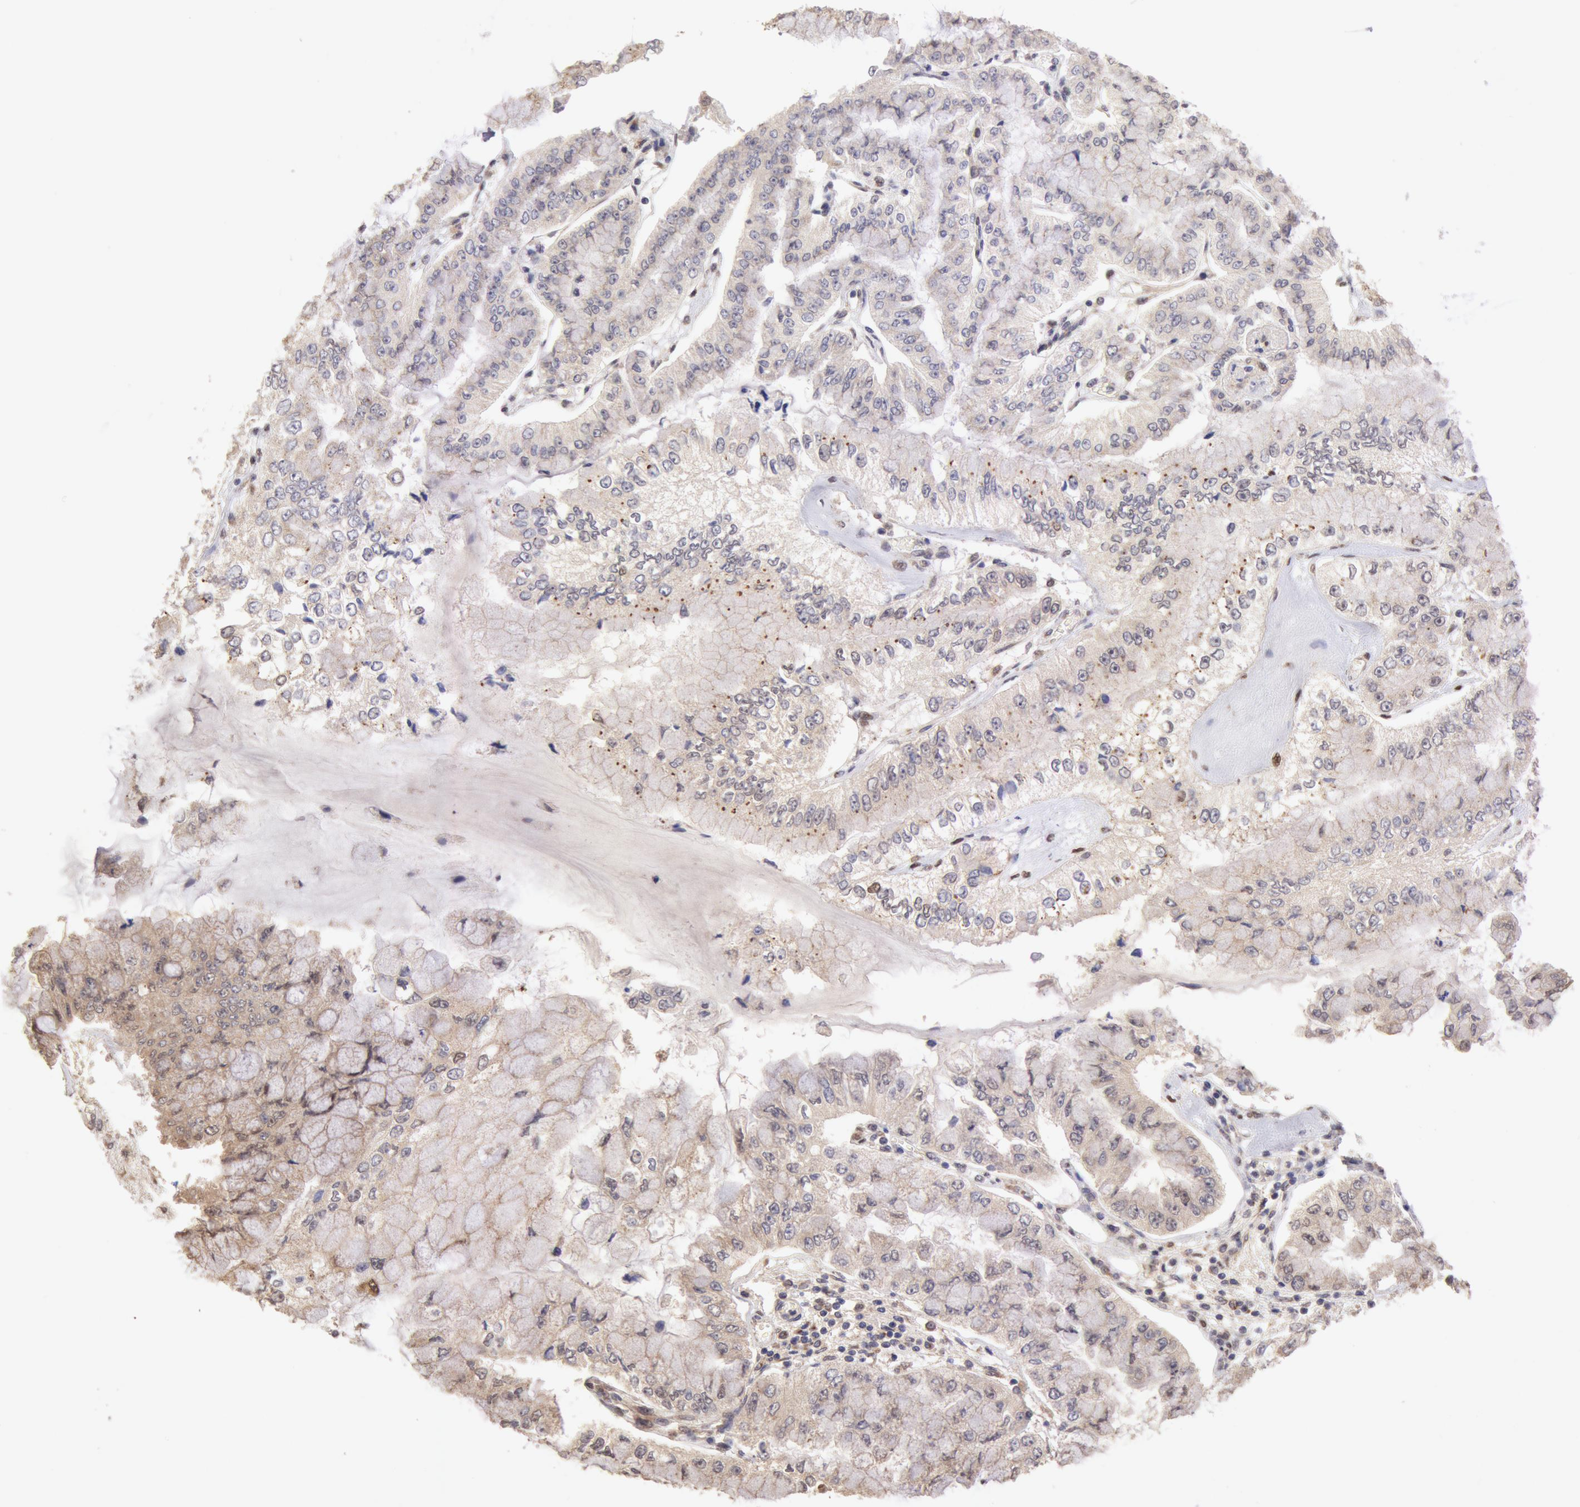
{"staining": {"intensity": "weak", "quantity": ">75%", "location": "cytoplasmic/membranous"}, "tissue": "liver cancer", "cell_type": "Tumor cells", "image_type": "cancer", "snomed": [{"axis": "morphology", "description": "Cholangiocarcinoma"}, {"axis": "topography", "description": "Liver"}], "caption": "About >75% of tumor cells in human cholangiocarcinoma (liver) display weak cytoplasmic/membranous protein positivity as visualized by brown immunohistochemical staining.", "gene": "COMT", "patient": {"sex": "female", "age": 79}}